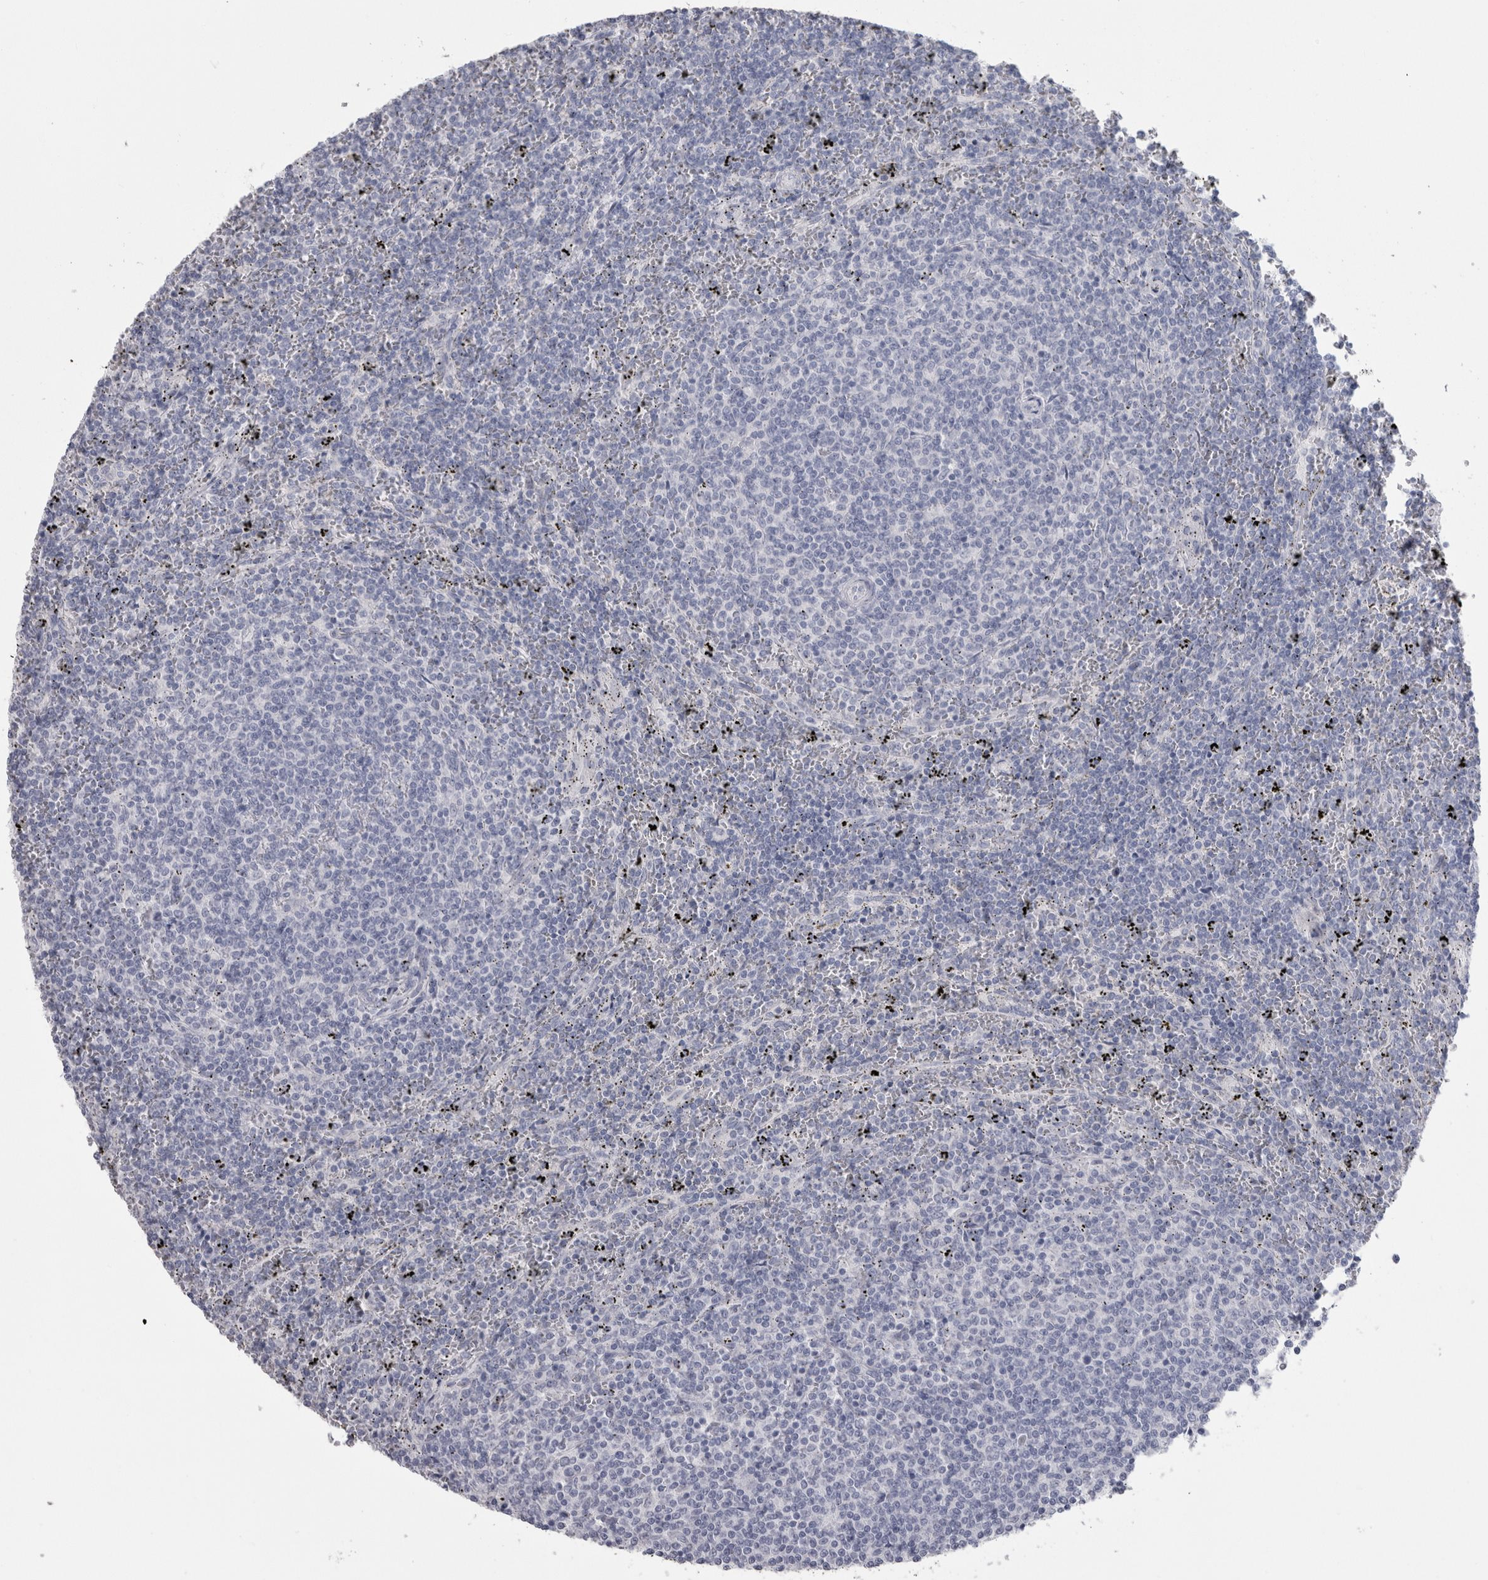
{"staining": {"intensity": "negative", "quantity": "none", "location": "none"}, "tissue": "lymphoma", "cell_type": "Tumor cells", "image_type": "cancer", "snomed": [{"axis": "morphology", "description": "Malignant lymphoma, non-Hodgkin's type, Low grade"}, {"axis": "topography", "description": "Spleen"}], "caption": "Immunohistochemistry (IHC) photomicrograph of malignant lymphoma, non-Hodgkin's type (low-grade) stained for a protein (brown), which demonstrates no positivity in tumor cells. (DAB (3,3'-diaminobenzidine) IHC, high magnification).", "gene": "MSMB", "patient": {"sex": "female", "age": 50}}